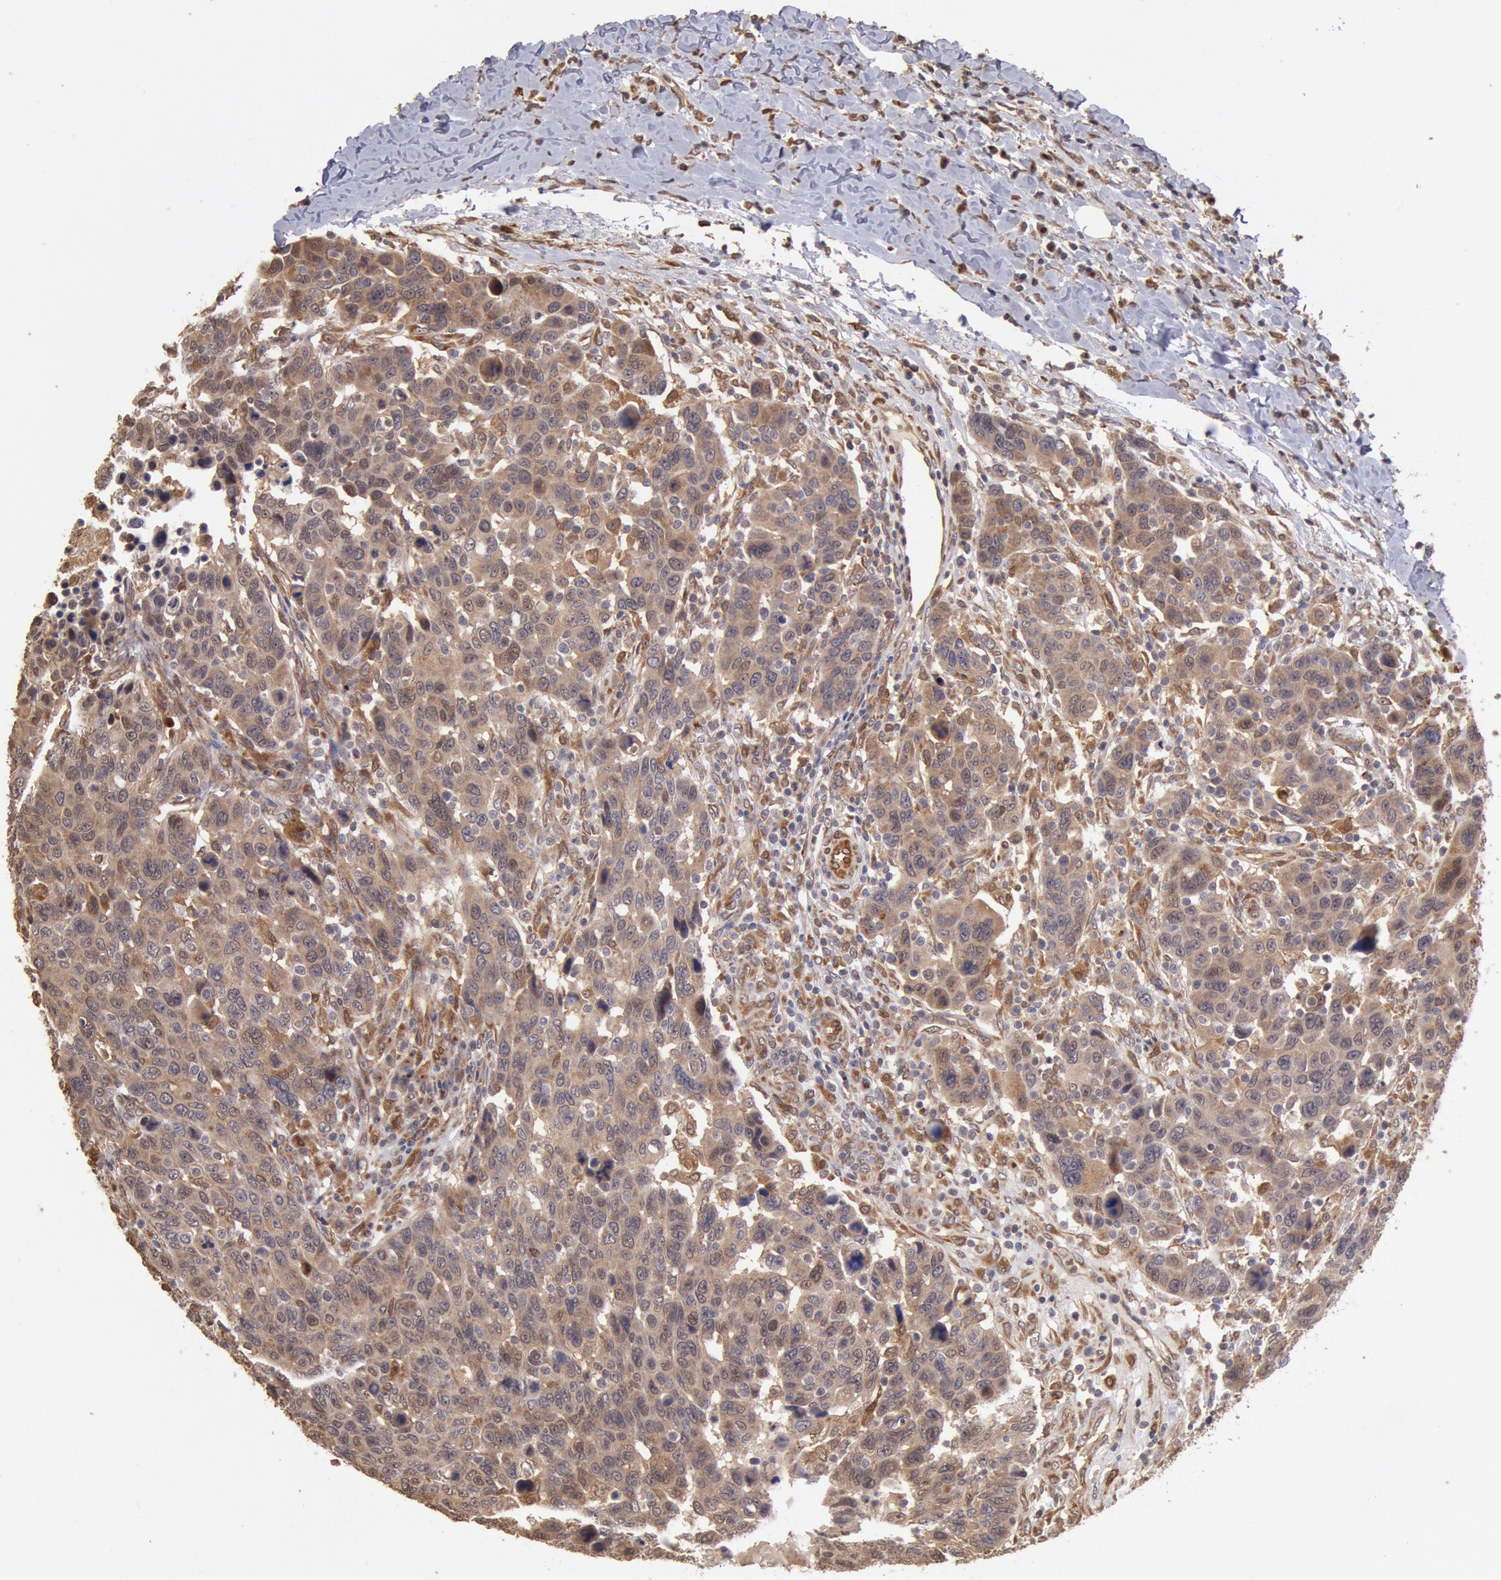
{"staining": {"intensity": "strong", "quantity": ">75%", "location": "cytoplasmic/membranous,nuclear"}, "tissue": "breast cancer", "cell_type": "Tumor cells", "image_type": "cancer", "snomed": [{"axis": "morphology", "description": "Duct carcinoma"}, {"axis": "topography", "description": "Breast"}], "caption": "Breast cancer stained for a protein reveals strong cytoplasmic/membranous and nuclear positivity in tumor cells.", "gene": "COMT", "patient": {"sex": "female", "age": 37}}